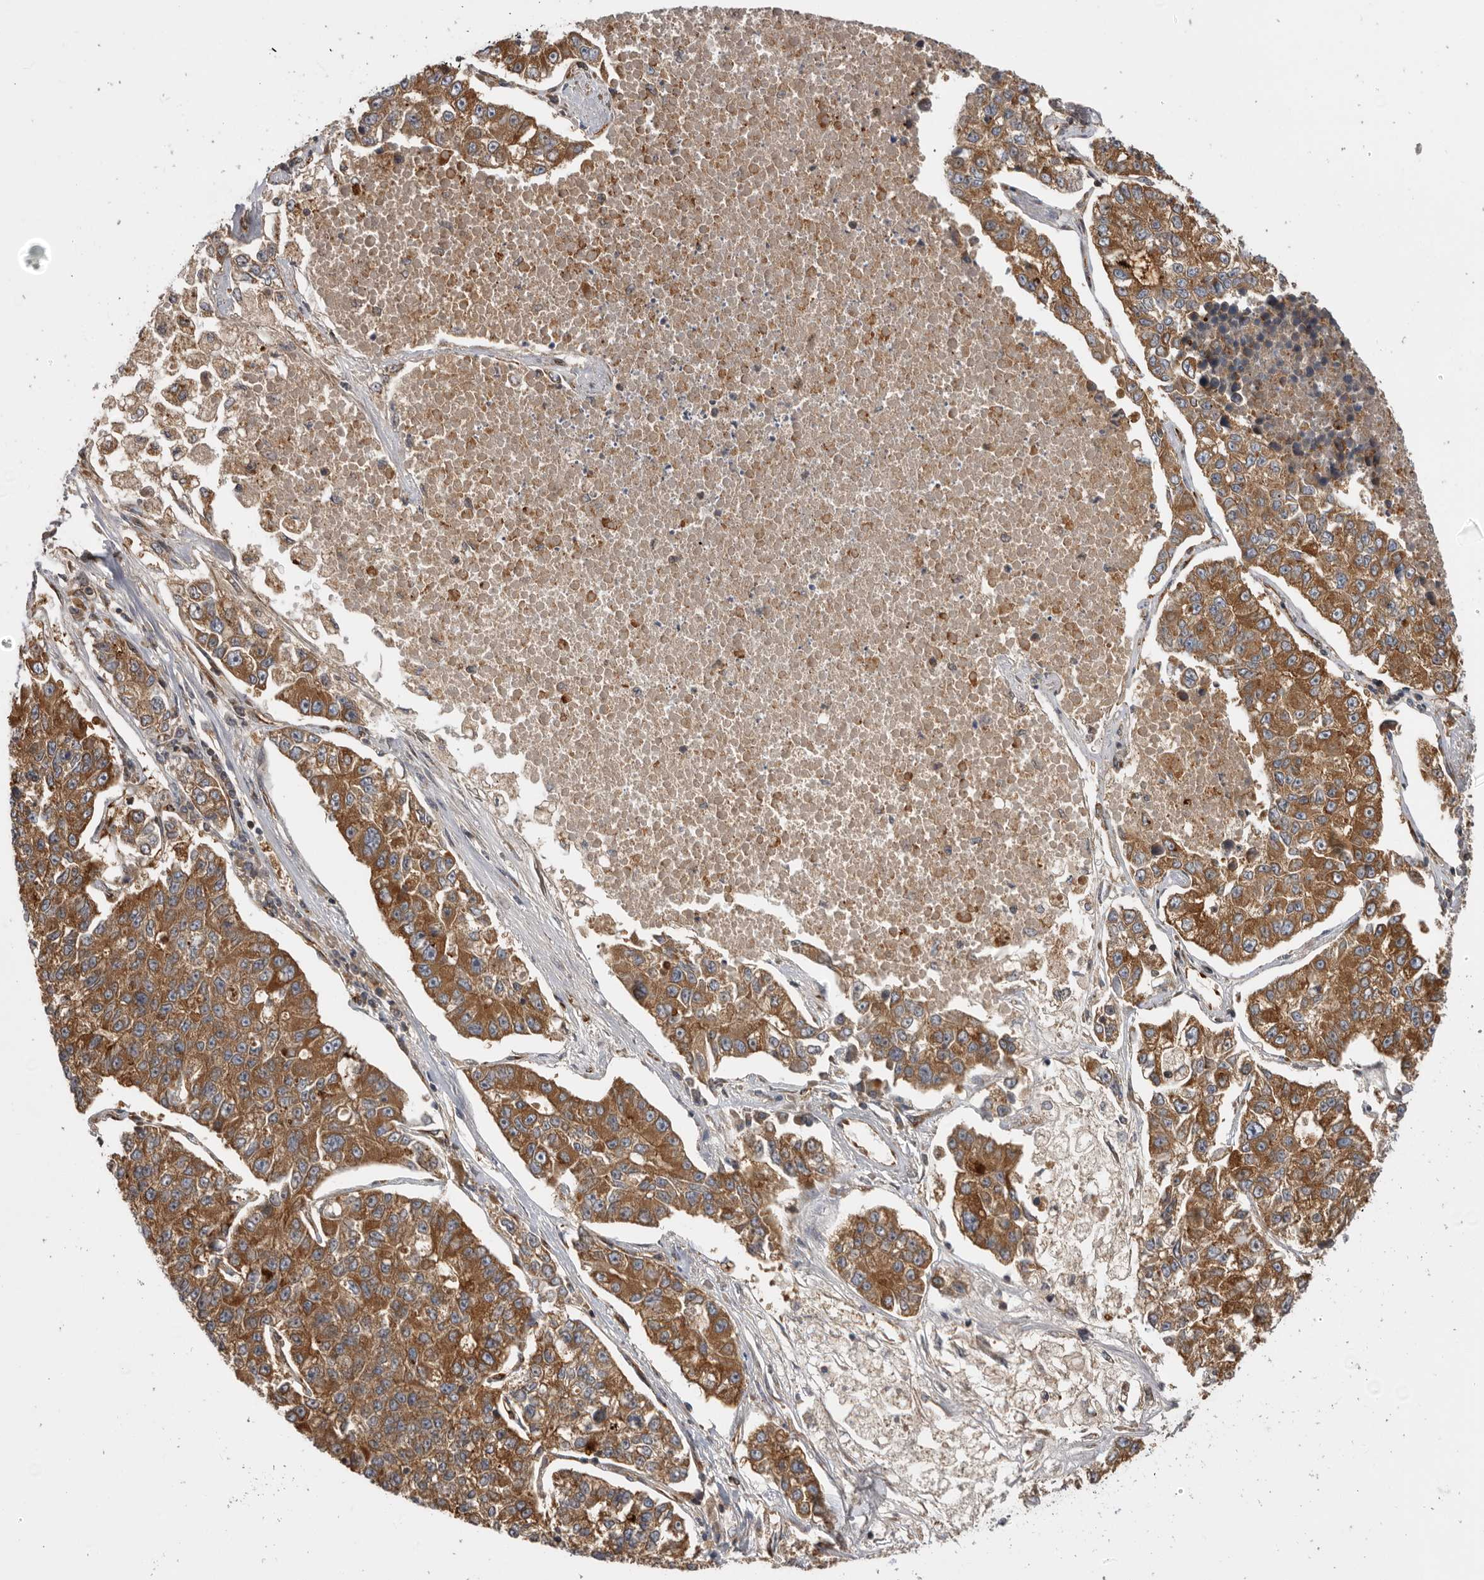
{"staining": {"intensity": "moderate", "quantity": ">75%", "location": "cytoplasmic/membranous"}, "tissue": "lung cancer", "cell_type": "Tumor cells", "image_type": "cancer", "snomed": [{"axis": "morphology", "description": "Adenocarcinoma, NOS"}, {"axis": "topography", "description": "Lung"}], "caption": "This is a photomicrograph of immunohistochemistry (IHC) staining of lung cancer, which shows moderate positivity in the cytoplasmic/membranous of tumor cells.", "gene": "DHDDS", "patient": {"sex": "male", "age": 49}}